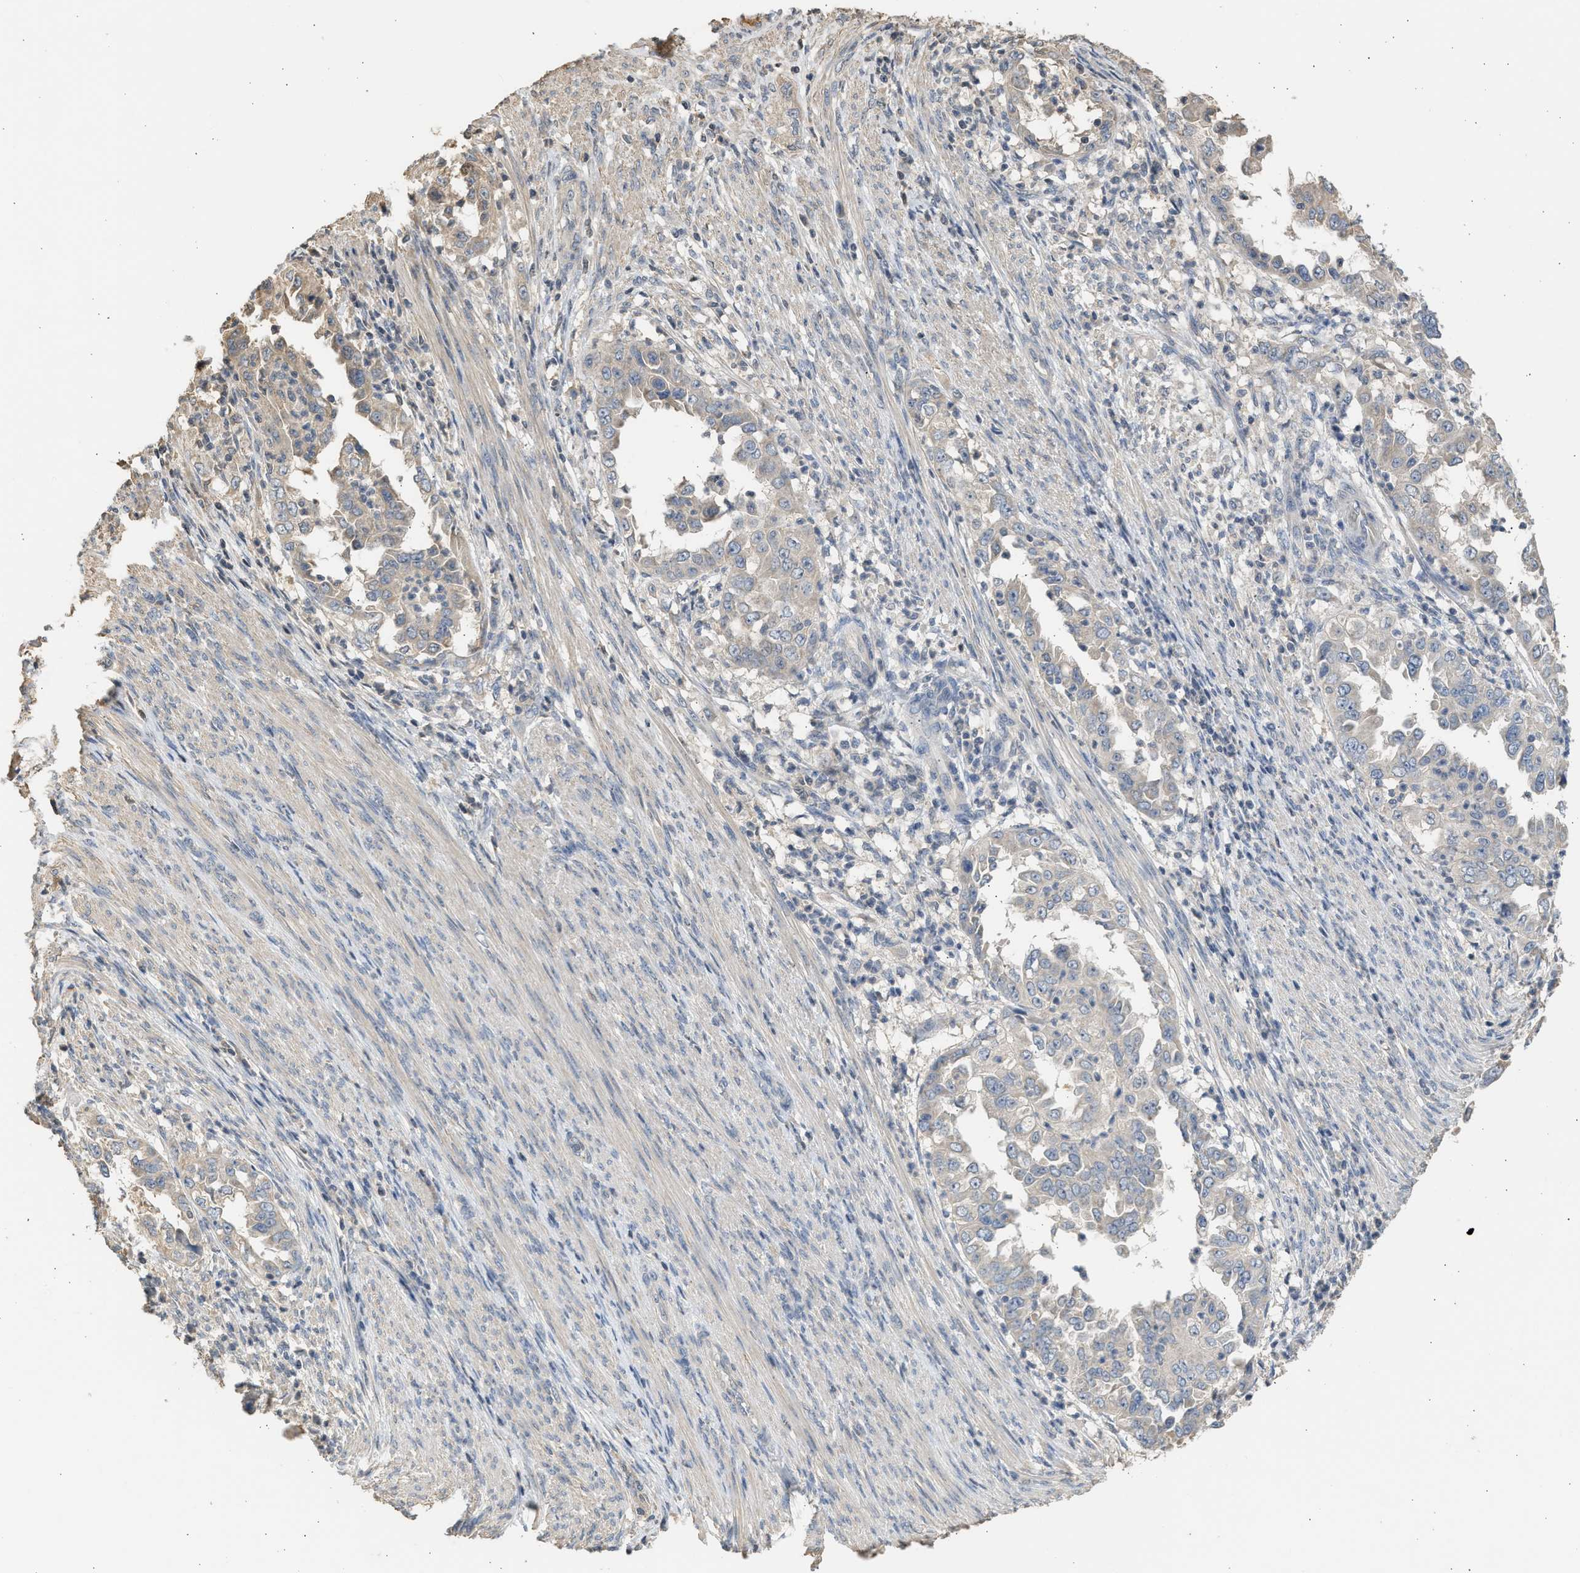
{"staining": {"intensity": "weak", "quantity": "<25%", "location": "cytoplasmic/membranous"}, "tissue": "endometrial cancer", "cell_type": "Tumor cells", "image_type": "cancer", "snomed": [{"axis": "morphology", "description": "Adenocarcinoma, NOS"}, {"axis": "topography", "description": "Endometrium"}], "caption": "The image exhibits no significant staining in tumor cells of endometrial adenocarcinoma. The staining was performed using DAB to visualize the protein expression in brown, while the nuclei were stained in blue with hematoxylin (Magnification: 20x).", "gene": "SULT2A1", "patient": {"sex": "female", "age": 85}}